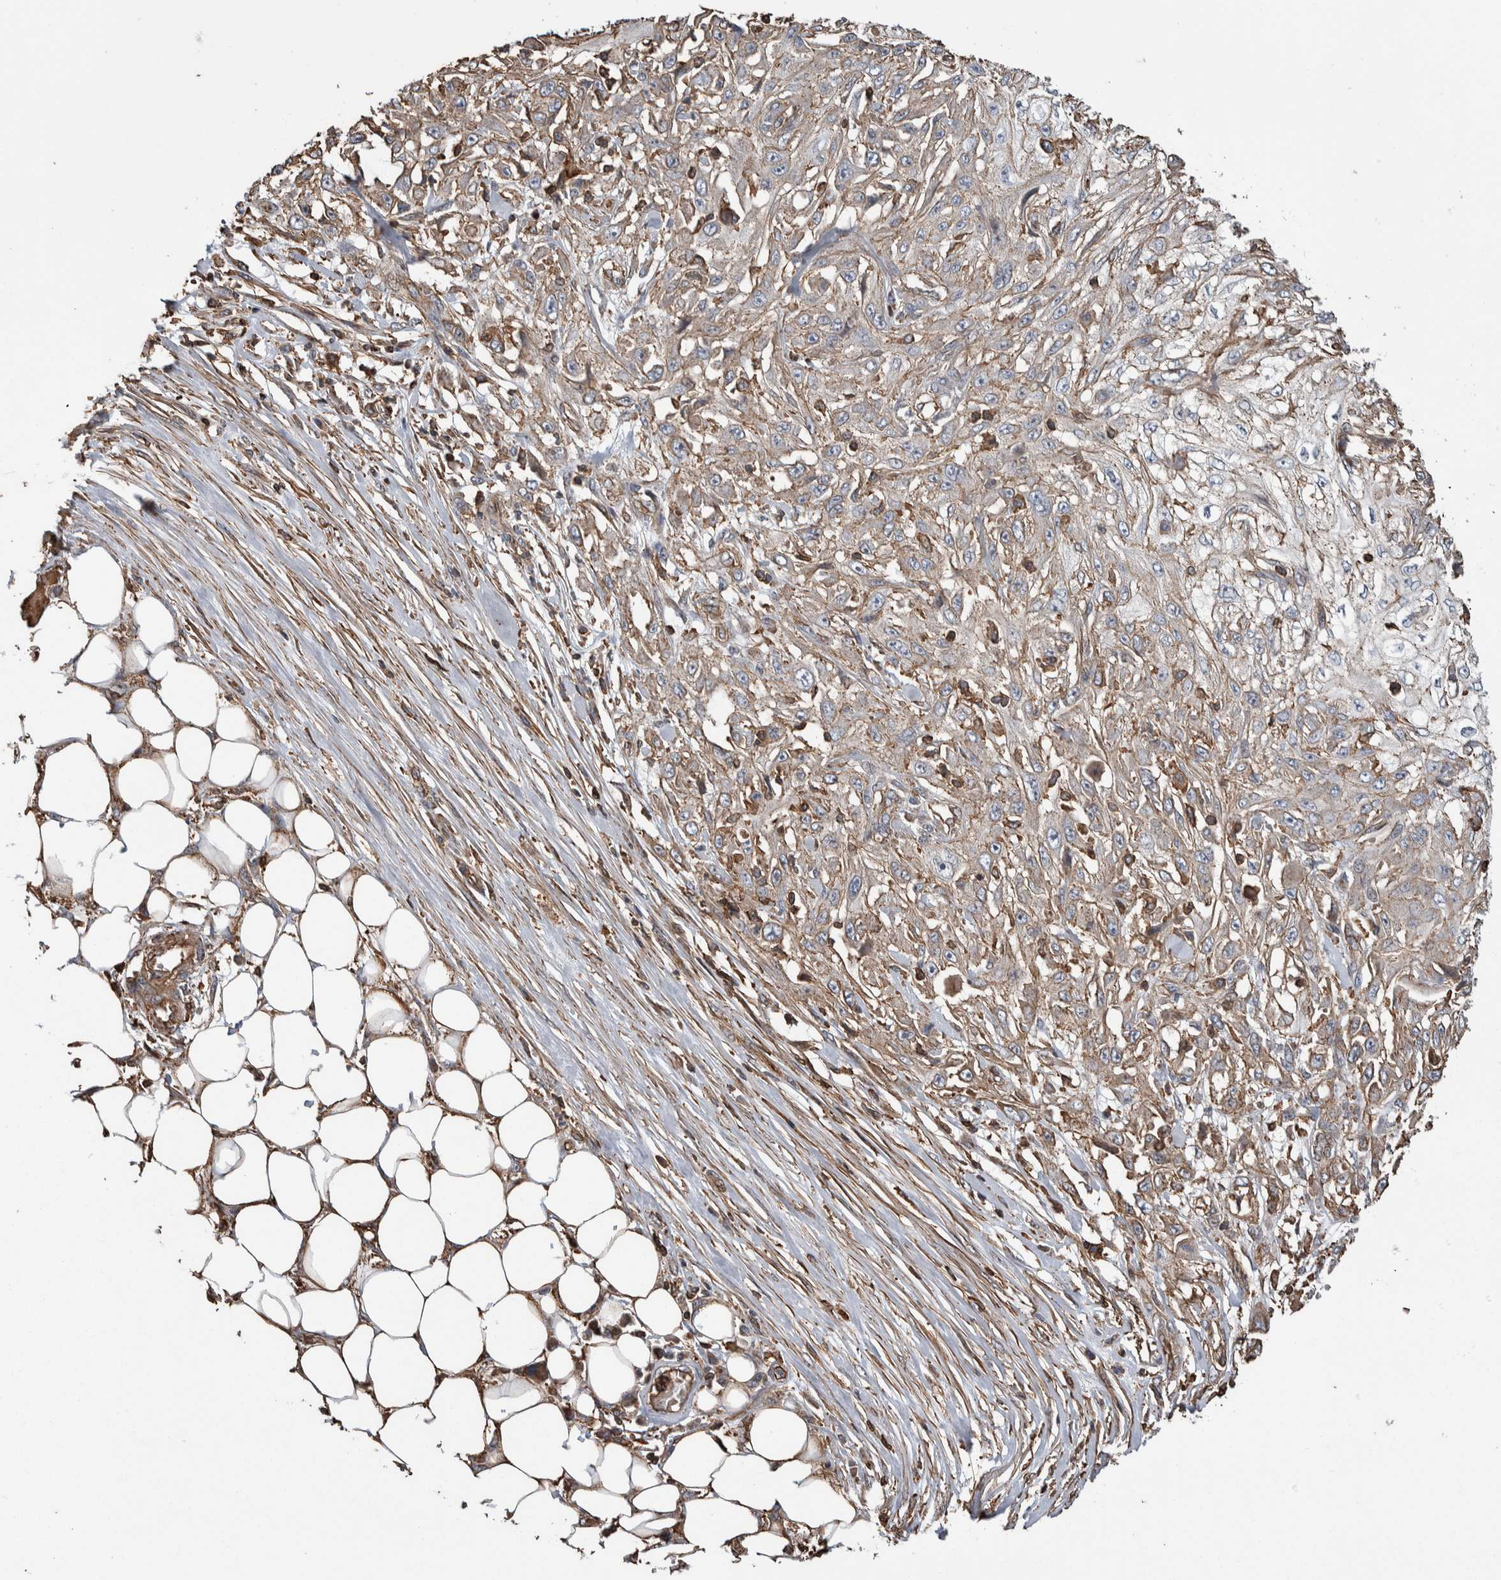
{"staining": {"intensity": "weak", "quantity": "25%-75%", "location": "cytoplasmic/membranous"}, "tissue": "skin cancer", "cell_type": "Tumor cells", "image_type": "cancer", "snomed": [{"axis": "morphology", "description": "Squamous cell carcinoma, NOS"}, {"axis": "morphology", "description": "Squamous cell carcinoma, metastatic, NOS"}, {"axis": "topography", "description": "Skin"}, {"axis": "topography", "description": "Lymph node"}], "caption": "This is an image of immunohistochemistry staining of skin cancer, which shows weak expression in the cytoplasmic/membranous of tumor cells.", "gene": "ENPP2", "patient": {"sex": "male", "age": 75}}